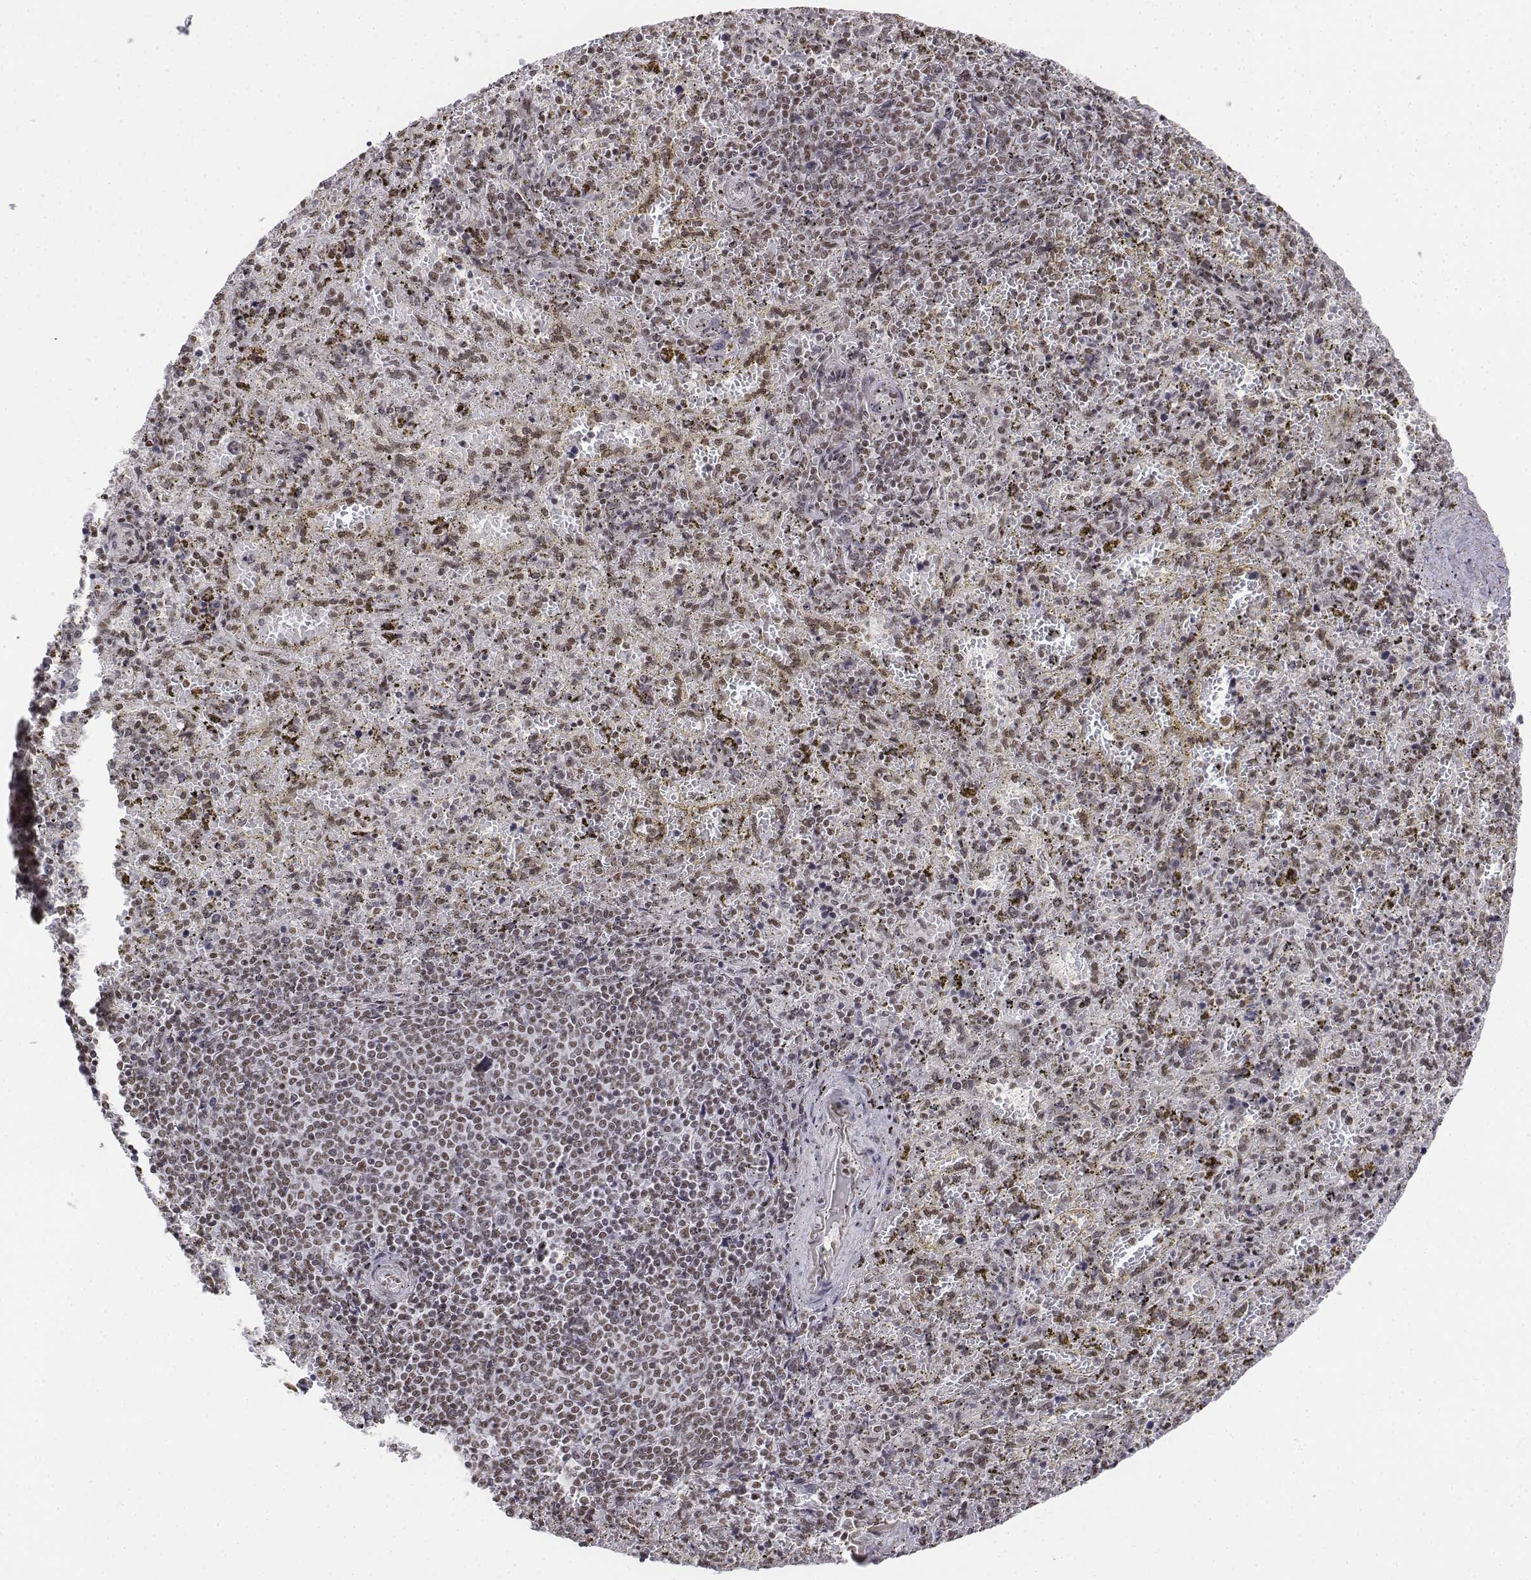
{"staining": {"intensity": "moderate", "quantity": ">75%", "location": "nuclear"}, "tissue": "spleen", "cell_type": "Cells in red pulp", "image_type": "normal", "snomed": [{"axis": "morphology", "description": "Normal tissue, NOS"}, {"axis": "topography", "description": "Spleen"}], "caption": "Protein expression analysis of benign spleen reveals moderate nuclear positivity in about >75% of cells in red pulp.", "gene": "SETD1A", "patient": {"sex": "female", "age": 50}}